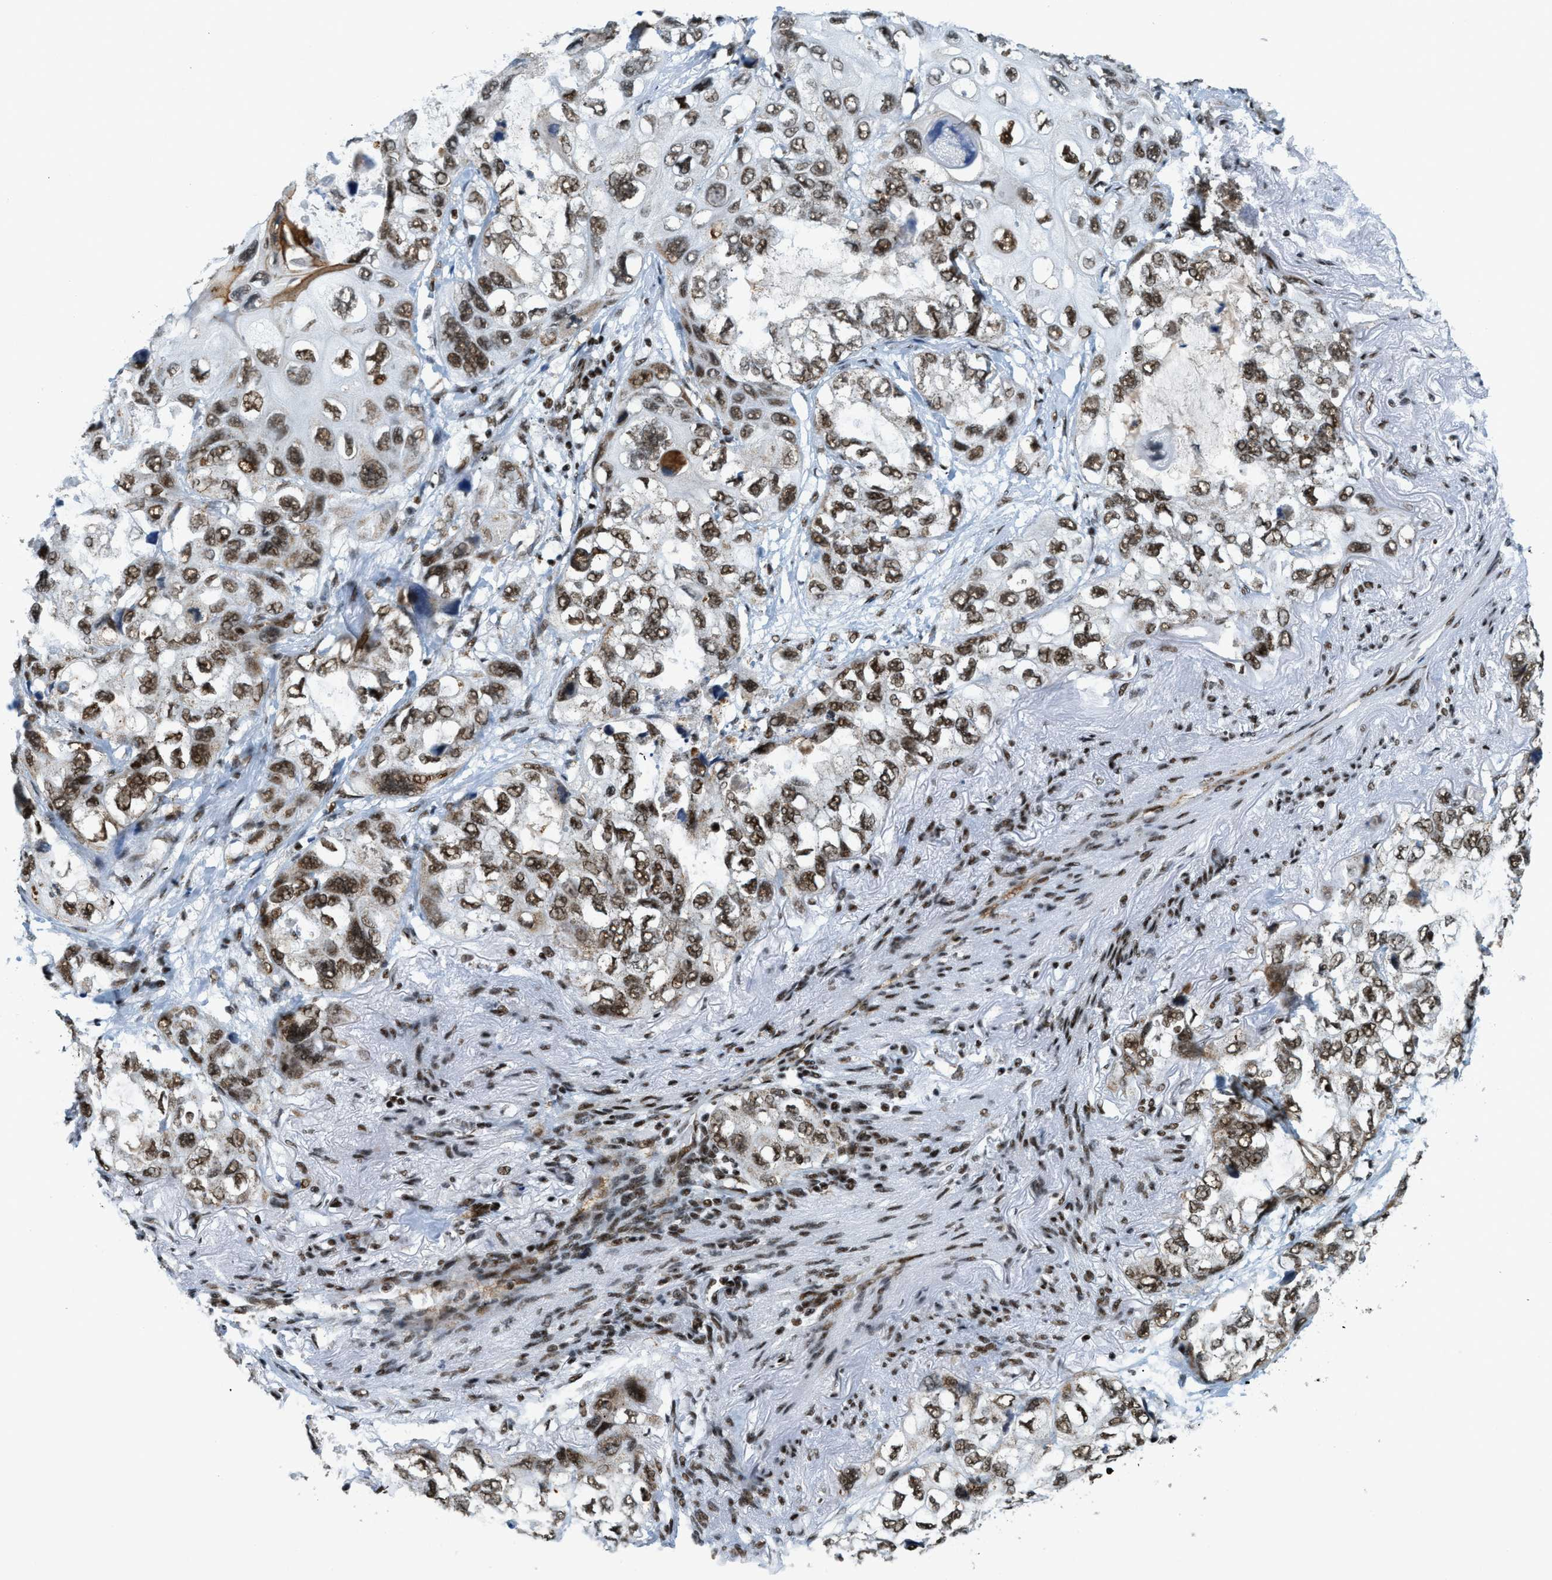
{"staining": {"intensity": "strong", "quantity": ">75%", "location": "nuclear"}, "tissue": "lung cancer", "cell_type": "Tumor cells", "image_type": "cancer", "snomed": [{"axis": "morphology", "description": "Squamous cell carcinoma, NOS"}, {"axis": "topography", "description": "Lung"}], "caption": "DAB (3,3'-diaminobenzidine) immunohistochemical staining of human lung cancer reveals strong nuclear protein expression in approximately >75% of tumor cells.", "gene": "GABPB1", "patient": {"sex": "female", "age": 73}}